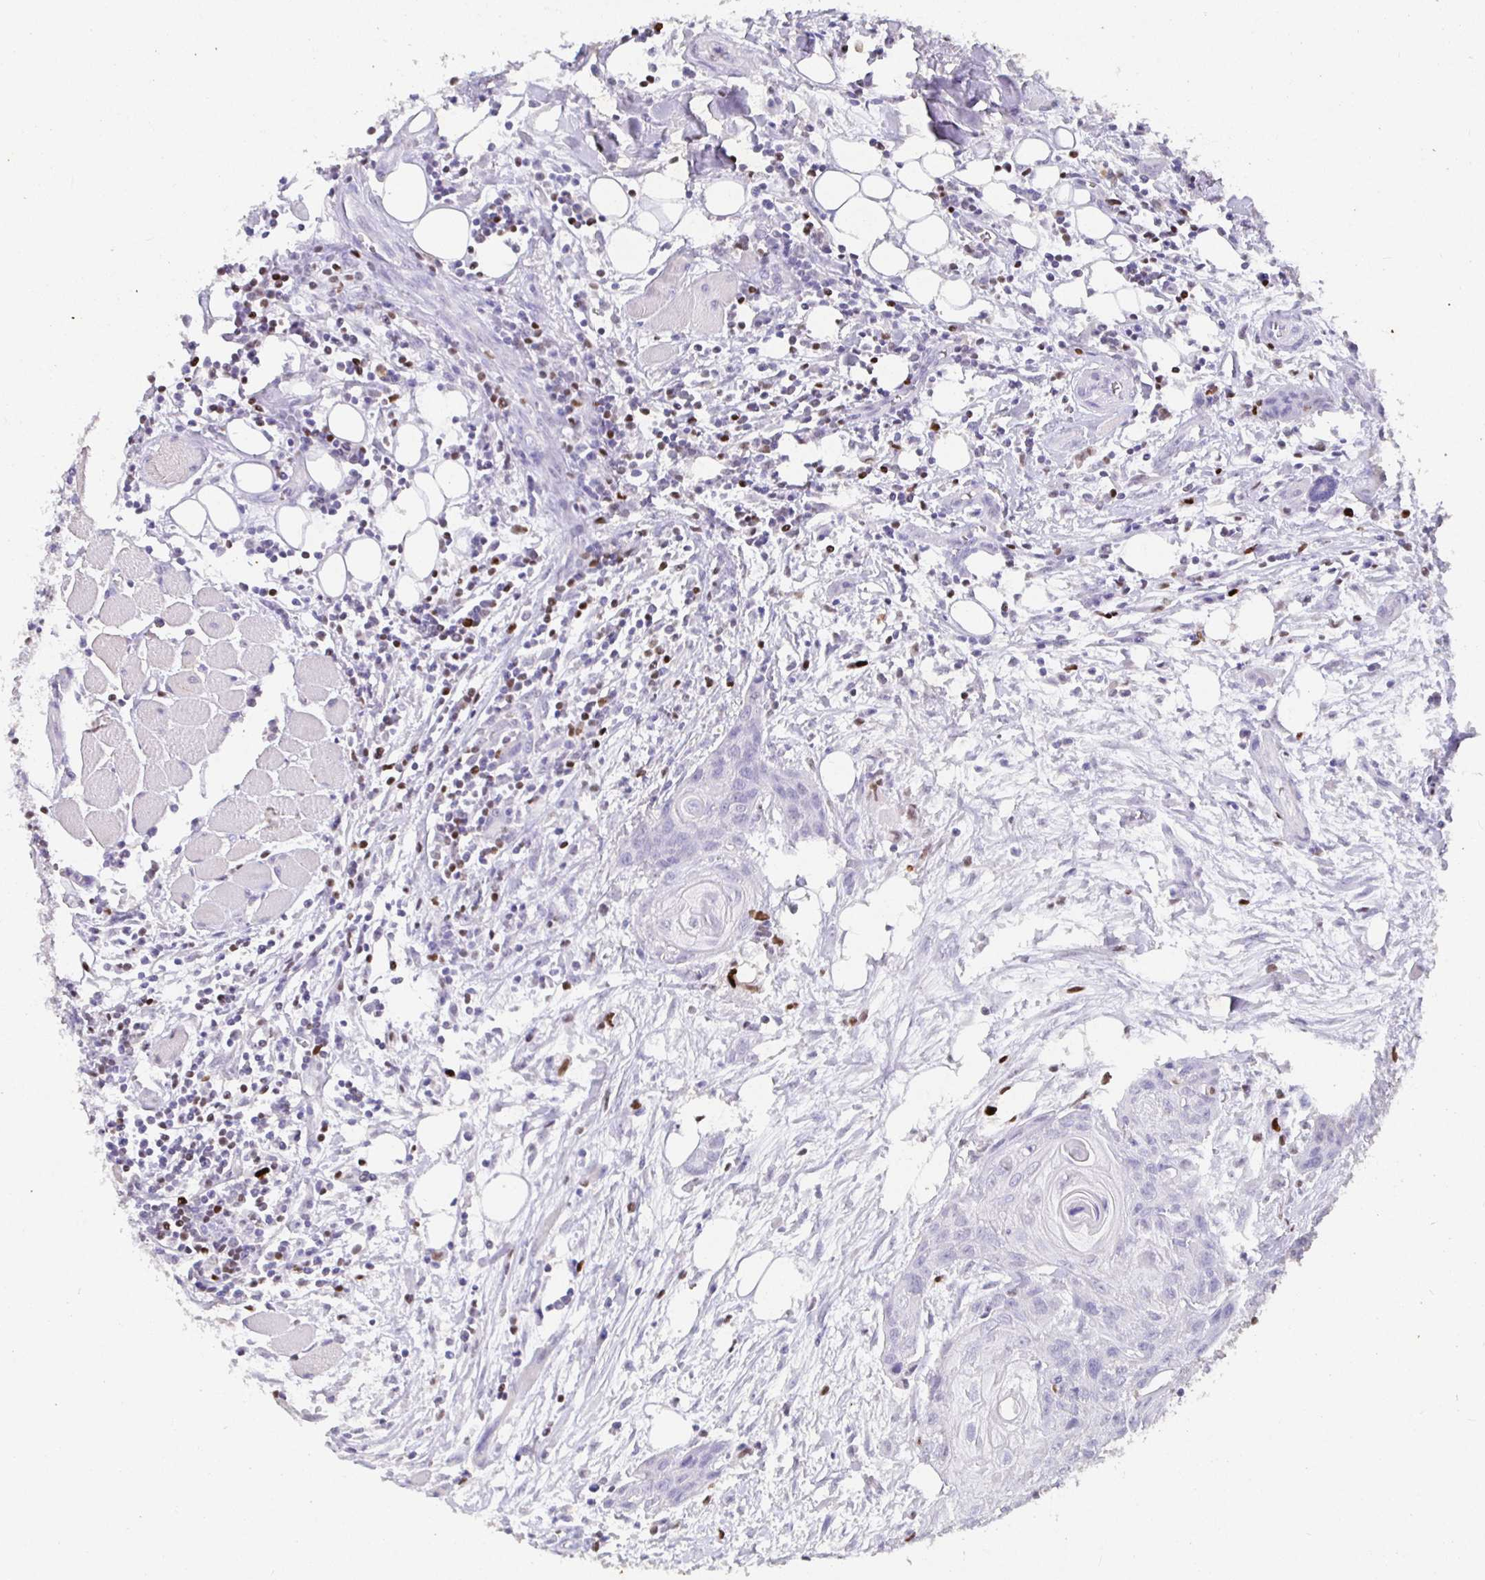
{"staining": {"intensity": "negative", "quantity": "none", "location": "none"}, "tissue": "head and neck cancer", "cell_type": "Tumor cells", "image_type": "cancer", "snomed": [{"axis": "morphology", "description": "Squamous cell carcinoma, NOS"}, {"axis": "topography", "description": "Oral tissue"}, {"axis": "topography", "description": "Head-Neck"}], "caption": "Human squamous cell carcinoma (head and neck) stained for a protein using IHC reveals no expression in tumor cells.", "gene": "SATB1", "patient": {"sex": "male", "age": 58}}